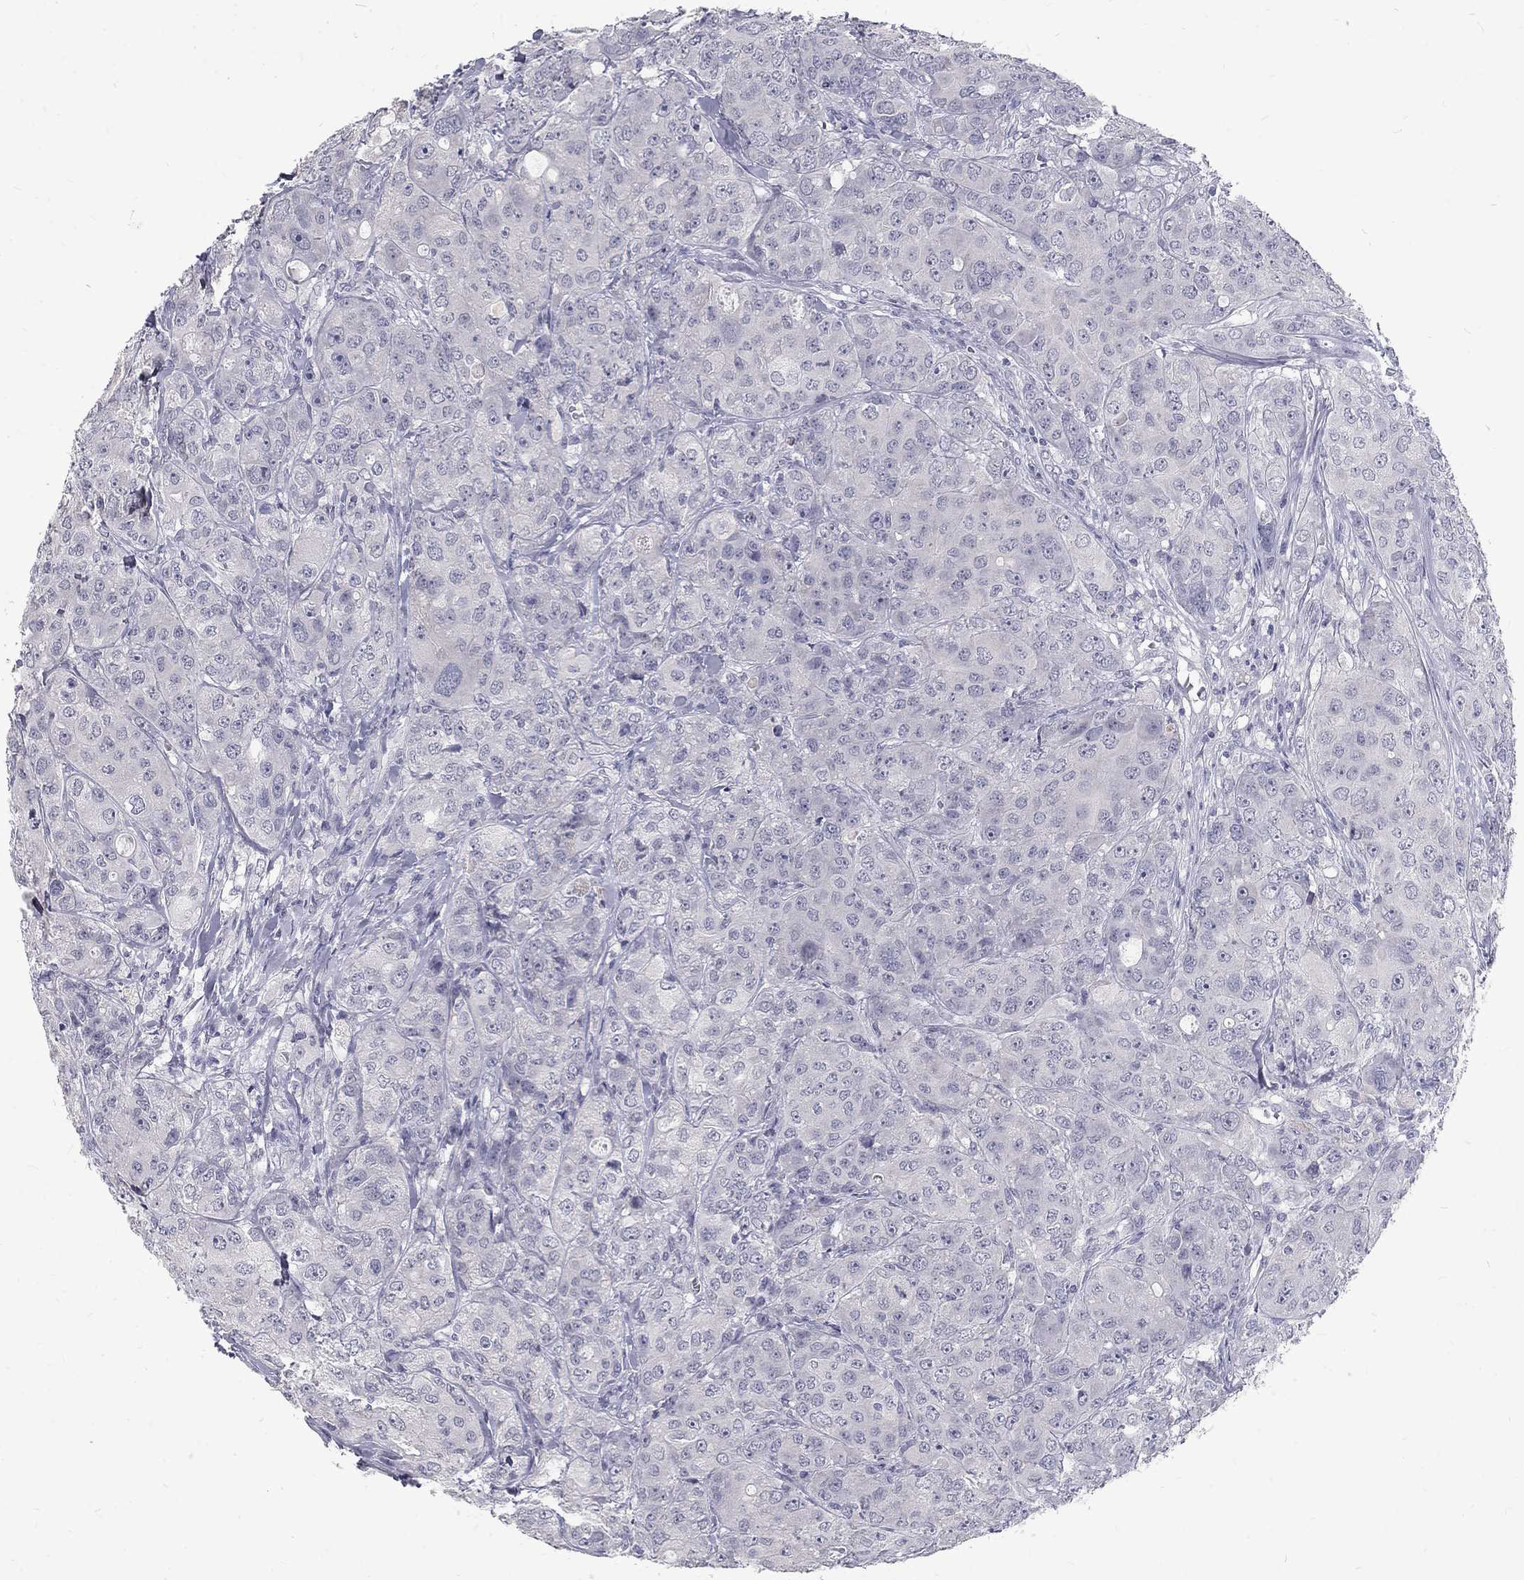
{"staining": {"intensity": "negative", "quantity": "none", "location": "none"}, "tissue": "breast cancer", "cell_type": "Tumor cells", "image_type": "cancer", "snomed": [{"axis": "morphology", "description": "Duct carcinoma"}, {"axis": "topography", "description": "Breast"}], "caption": "Human breast infiltrating ductal carcinoma stained for a protein using IHC exhibits no staining in tumor cells.", "gene": "NOS1", "patient": {"sex": "female", "age": 43}}